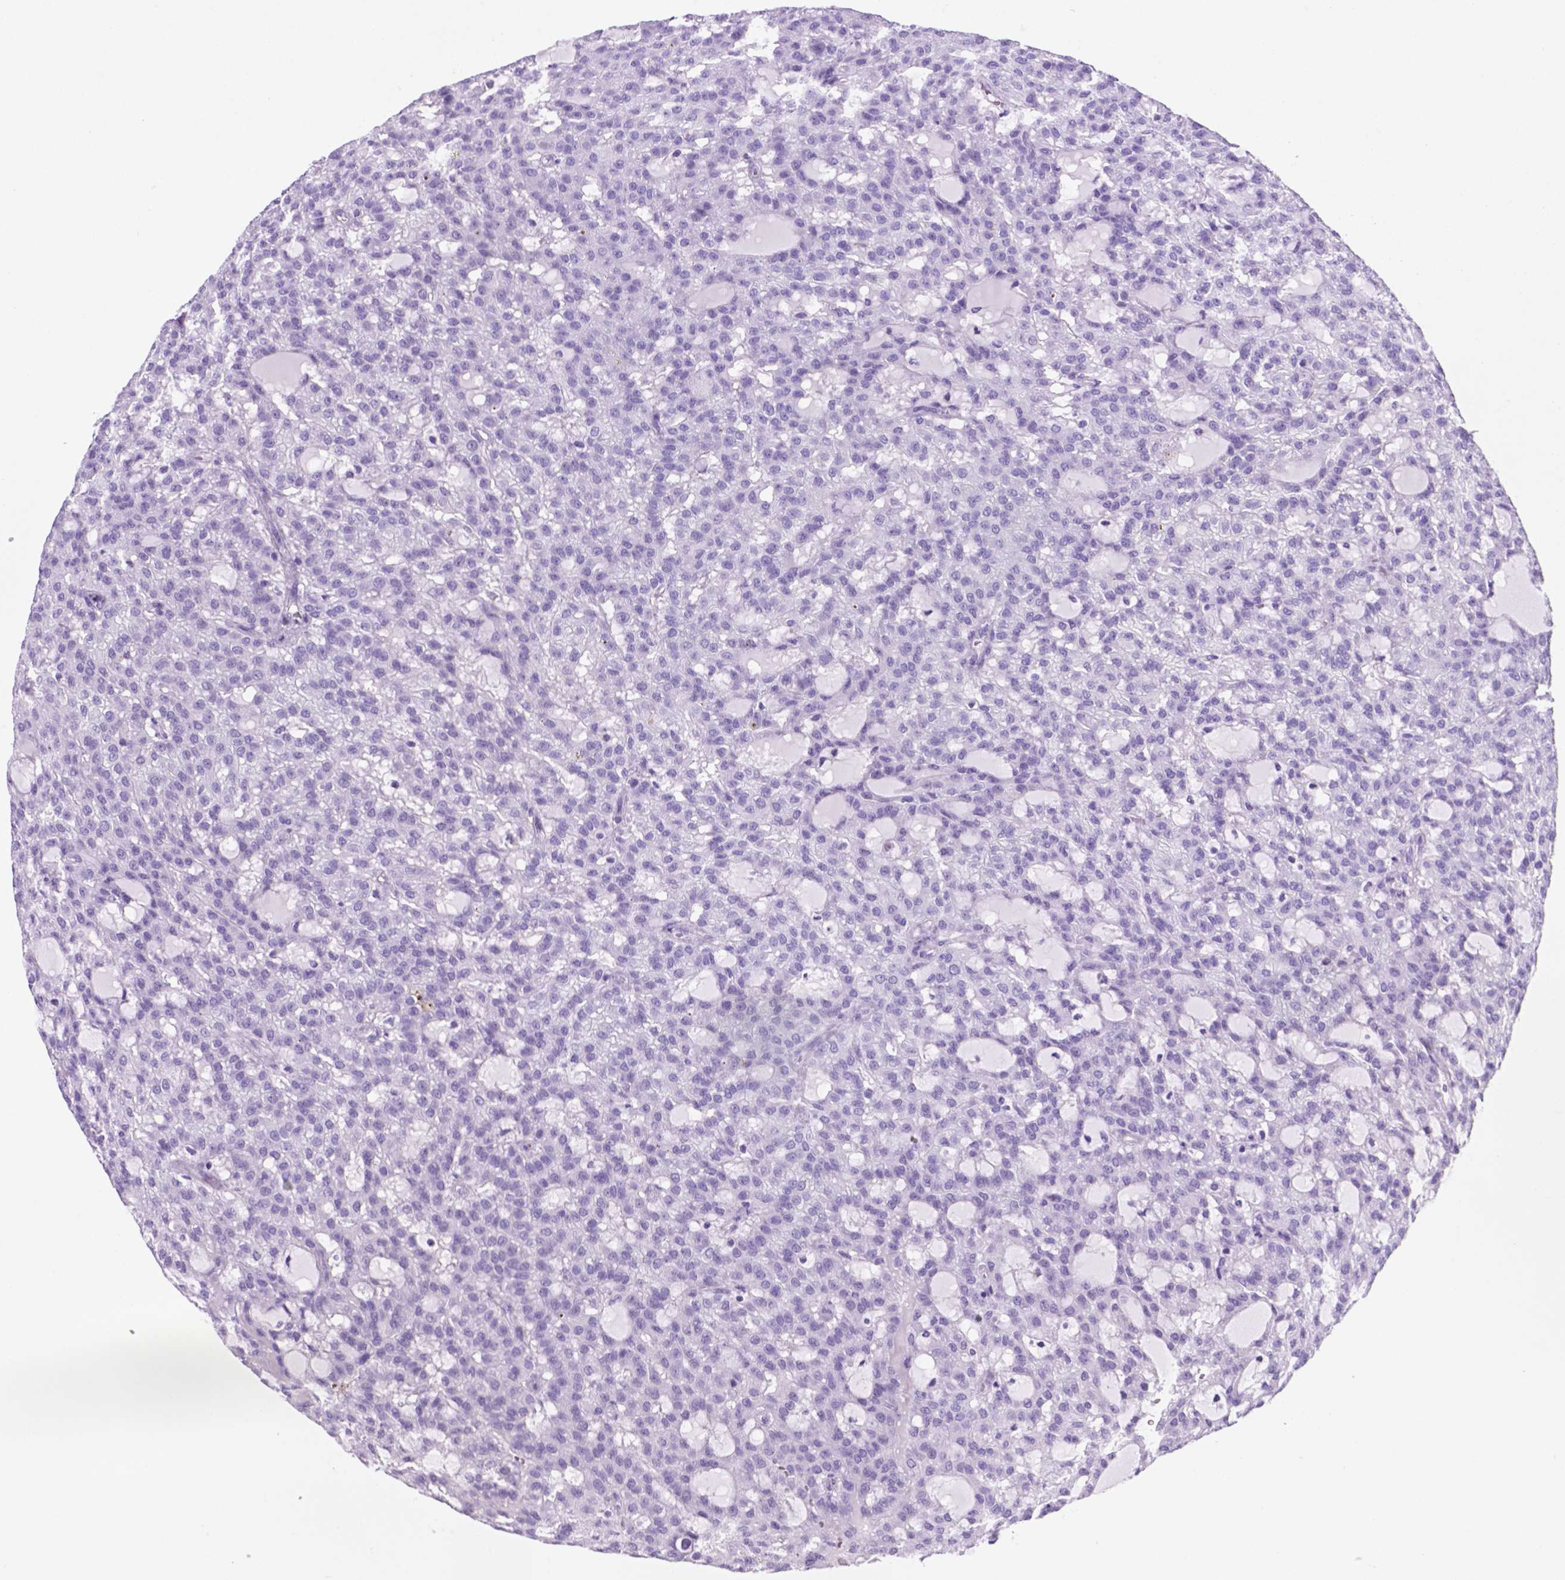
{"staining": {"intensity": "negative", "quantity": "none", "location": "none"}, "tissue": "renal cancer", "cell_type": "Tumor cells", "image_type": "cancer", "snomed": [{"axis": "morphology", "description": "Adenocarcinoma, NOS"}, {"axis": "topography", "description": "Kidney"}], "caption": "Immunohistochemistry (IHC) of human renal adenocarcinoma exhibits no expression in tumor cells.", "gene": "C17orf107", "patient": {"sex": "male", "age": 63}}